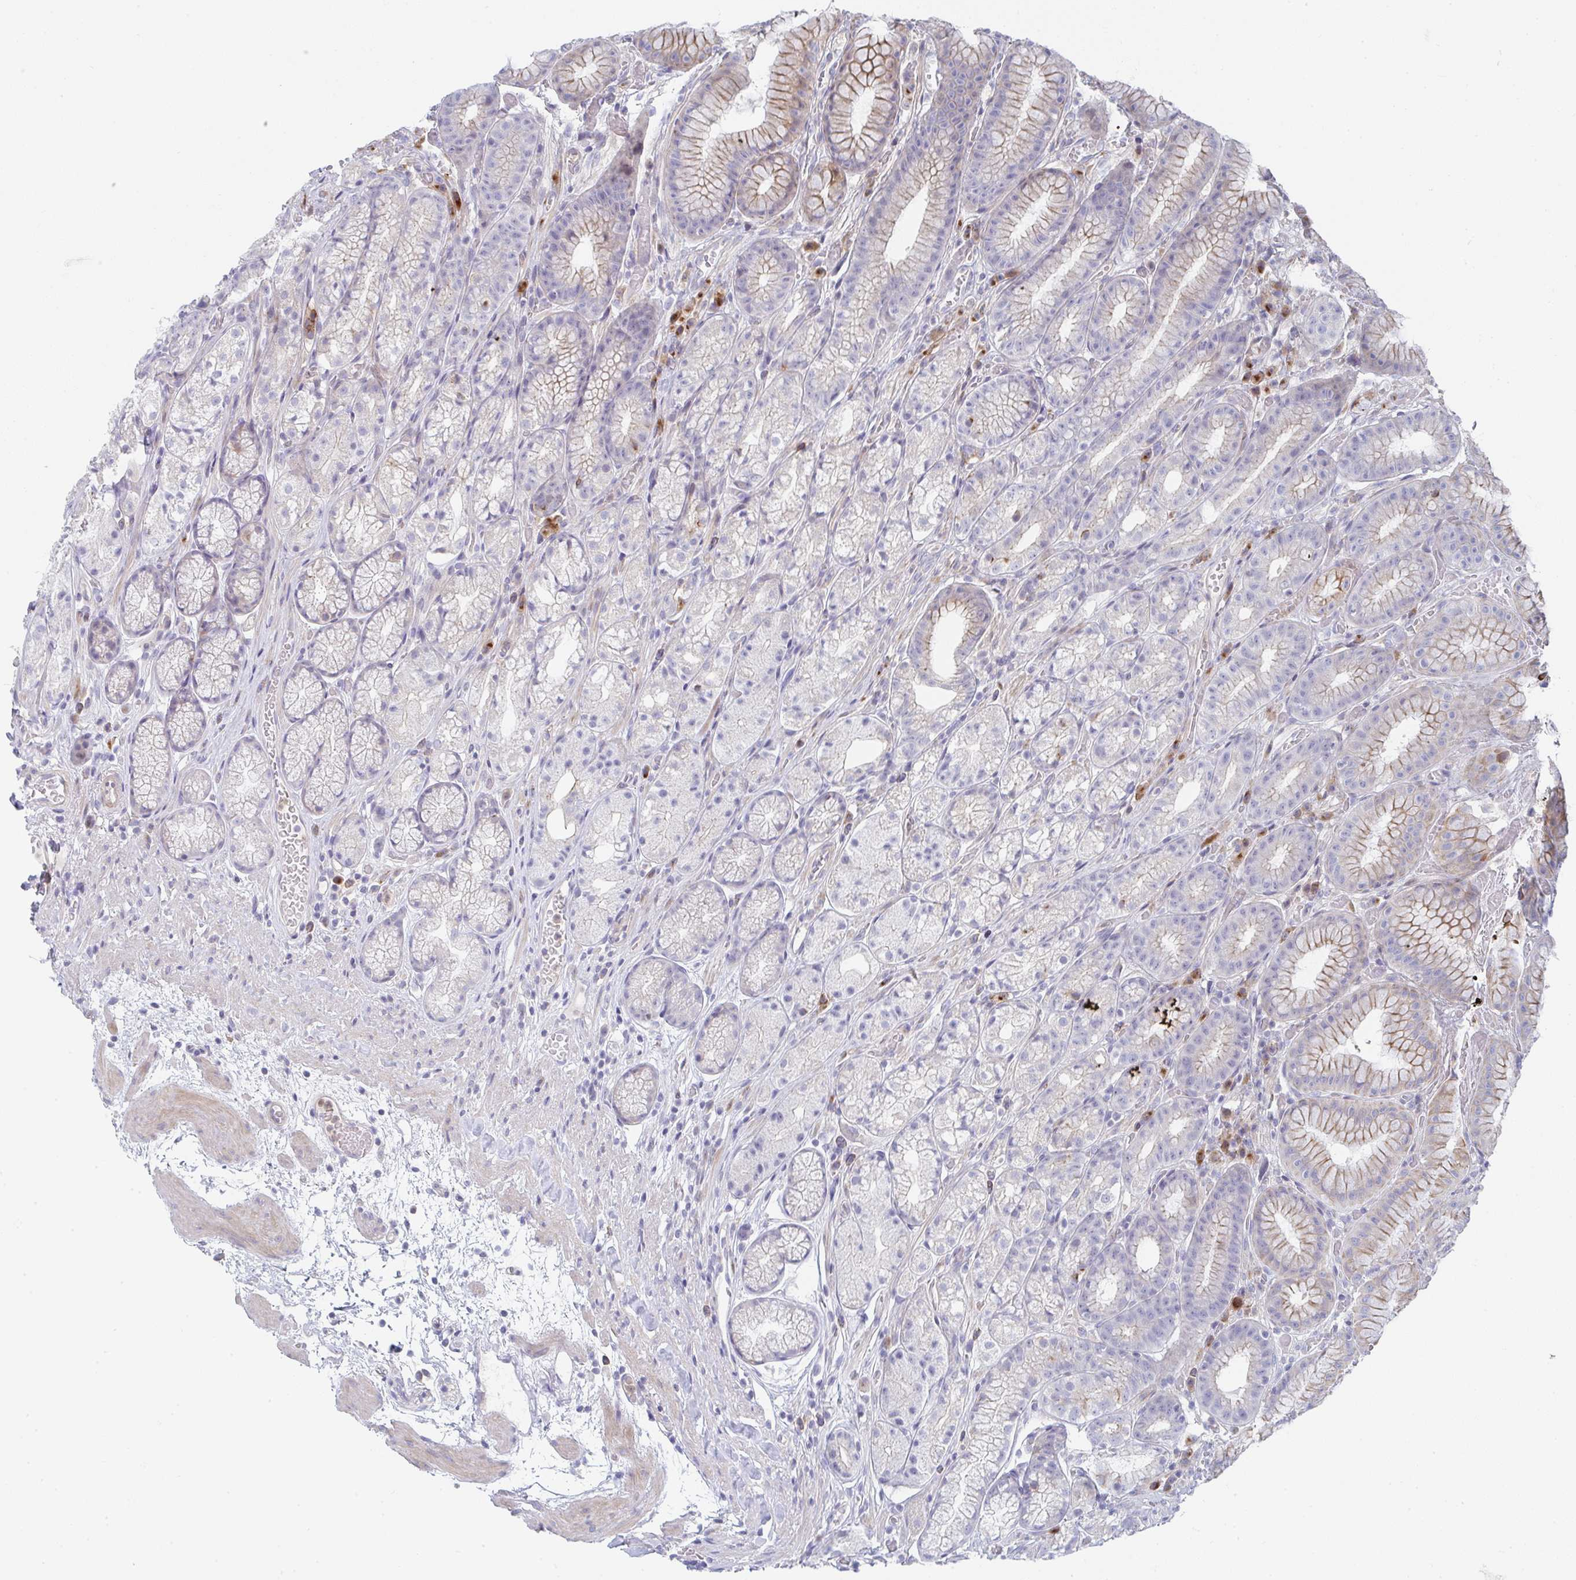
{"staining": {"intensity": "moderate", "quantity": "<25%", "location": "cytoplasmic/membranous"}, "tissue": "stomach", "cell_type": "Glandular cells", "image_type": "normal", "snomed": [{"axis": "morphology", "description": "Normal tissue, NOS"}, {"axis": "topography", "description": "Smooth muscle"}, {"axis": "topography", "description": "Stomach"}], "caption": "This is a histology image of IHC staining of benign stomach, which shows moderate expression in the cytoplasmic/membranous of glandular cells.", "gene": "KLHL33", "patient": {"sex": "male", "age": 70}}